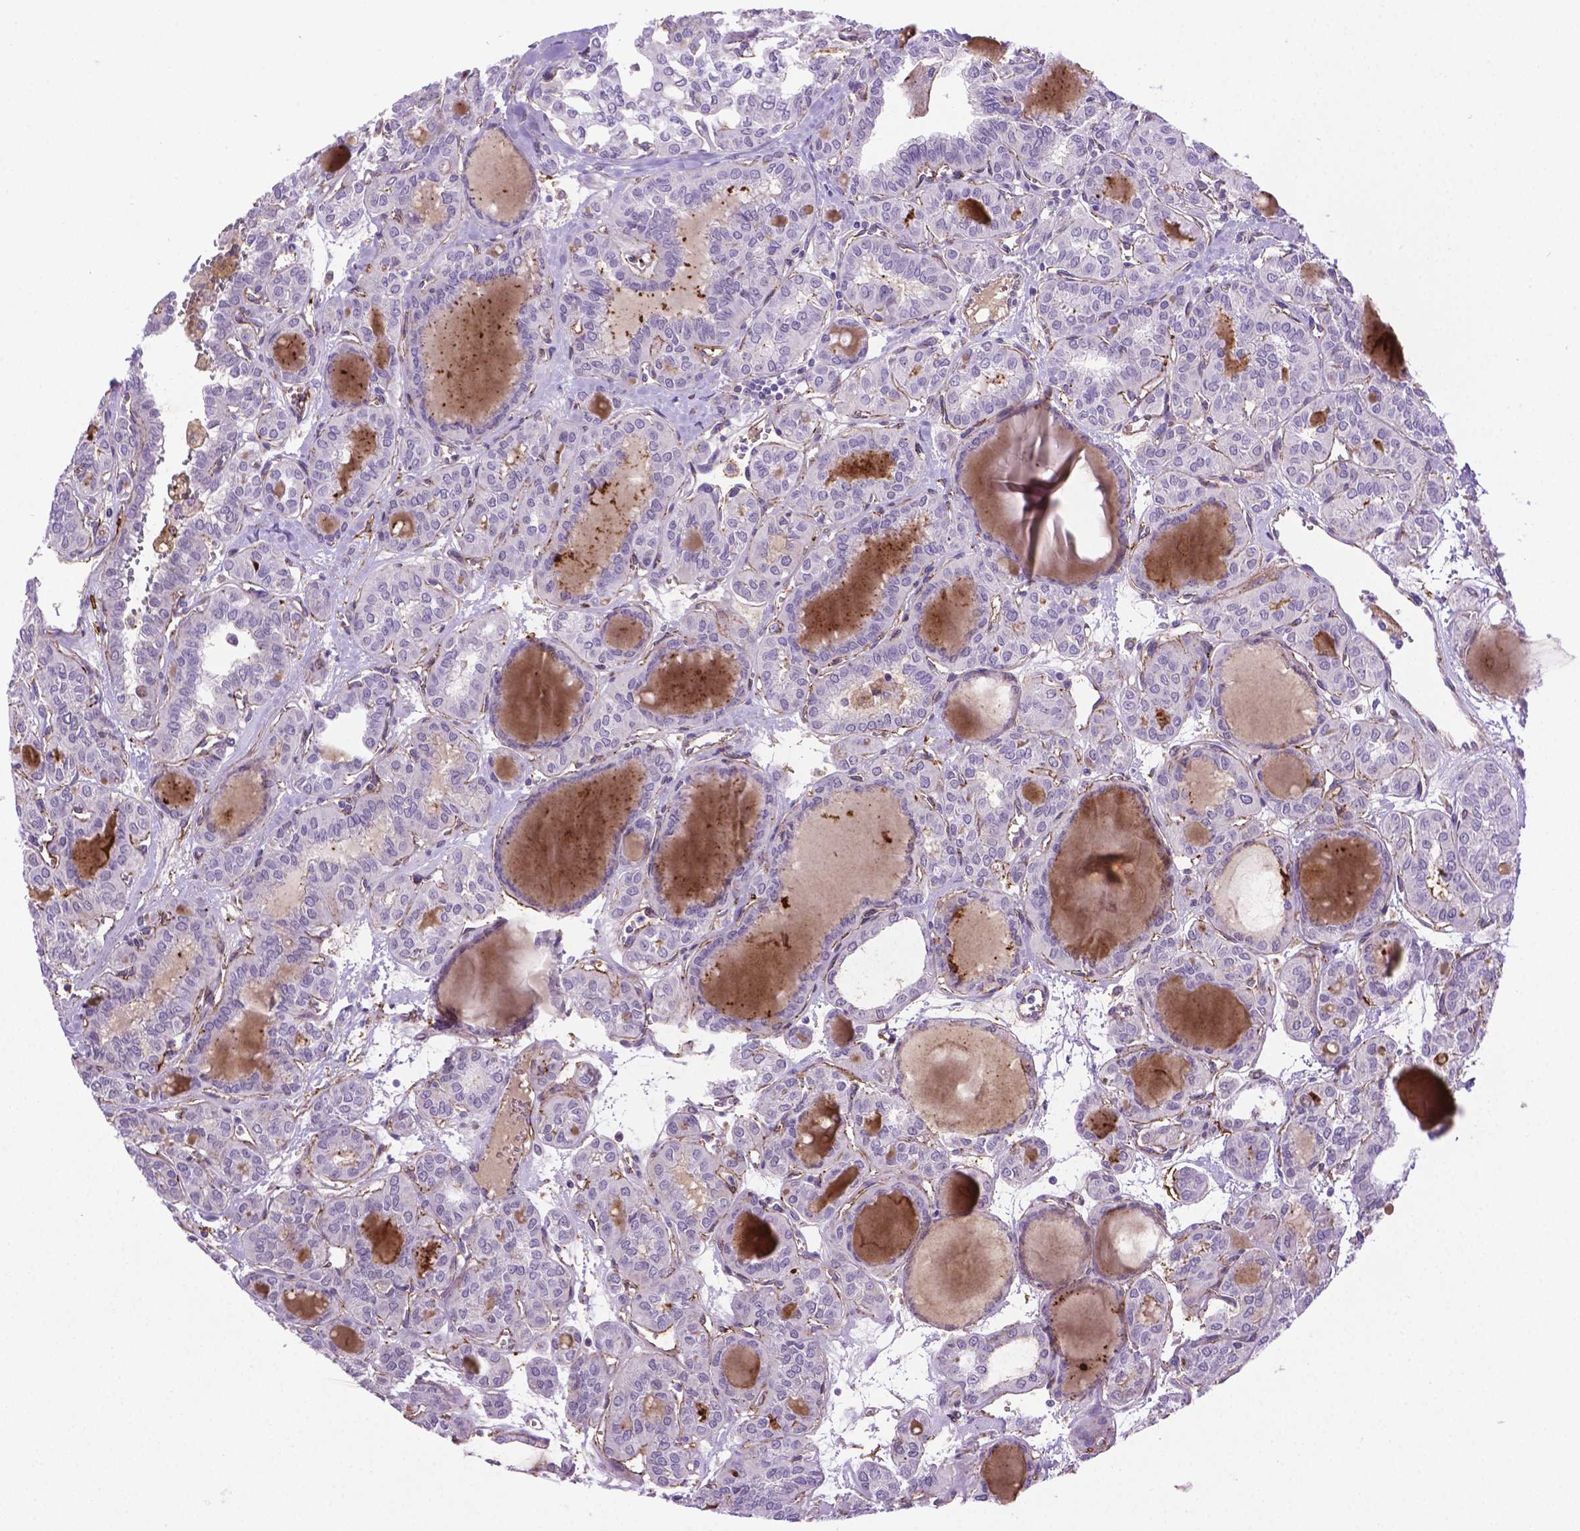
{"staining": {"intensity": "negative", "quantity": "none", "location": "none"}, "tissue": "thyroid cancer", "cell_type": "Tumor cells", "image_type": "cancer", "snomed": [{"axis": "morphology", "description": "Papillary adenocarcinoma, NOS"}, {"axis": "topography", "description": "Thyroid gland"}], "caption": "A high-resolution image shows IHC staining of thyroid cancer, which exhibits no significant expression in tumor cells. (DAB (3,3'-diaminobenzidine) IHC visualized using brightfield microscopy, high magnification).", "gene": "CCER2", "patient": {"sex": "female", "age": 41}}